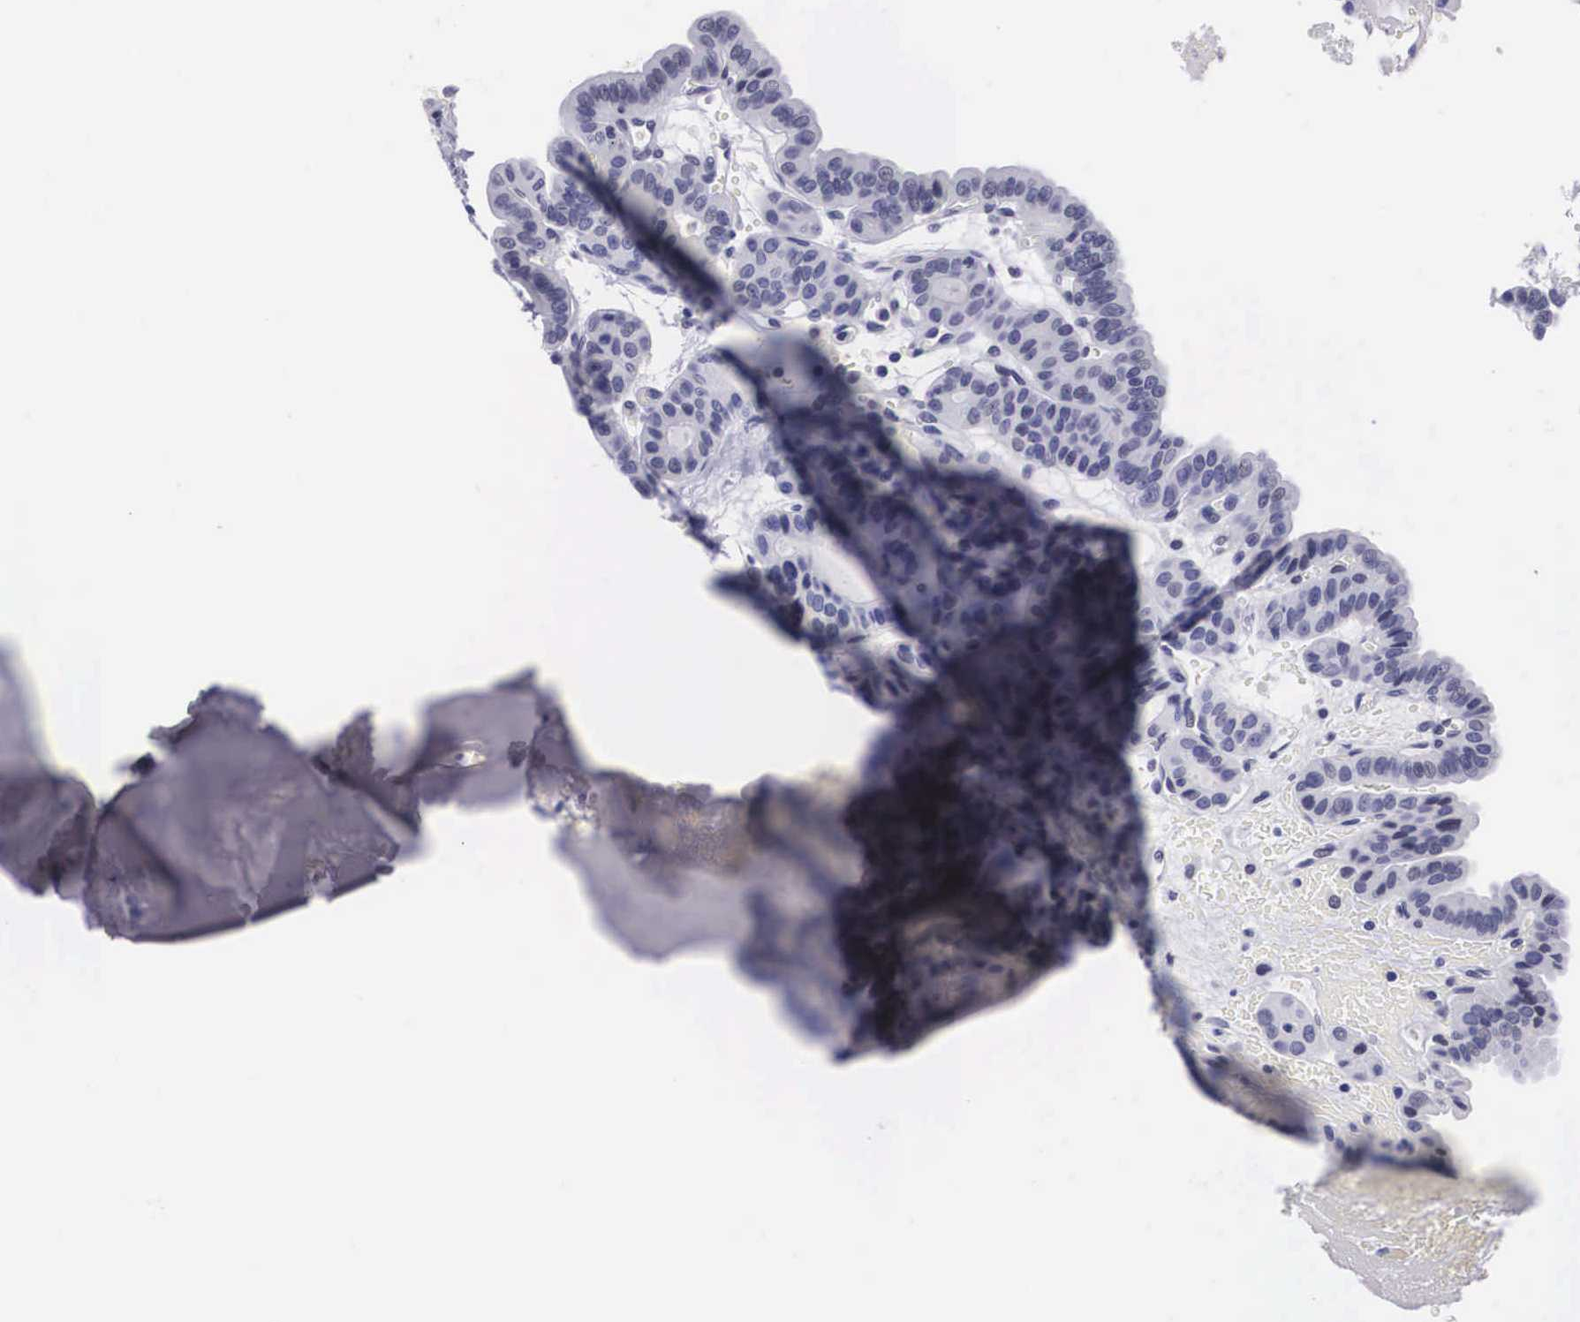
{"staining": {"intensity": "negative", "quantity": "none", "location": "none"}, "tissue": "thyroid cancer", "cell_type": "Tumor cells", "image_type": "cancer", "snomed": [{"axis": "morphology", "description": "Papillary adenocarcinoma, NOS"}, {"axis": "topography", "description": "Thyroid gland"}], "caption": "An image of thyroid cancer stained for a protein reveals no brown staining in tumor cells.", "gene": "C22orf31", "patient": {"sex": "male", "age": 87}}